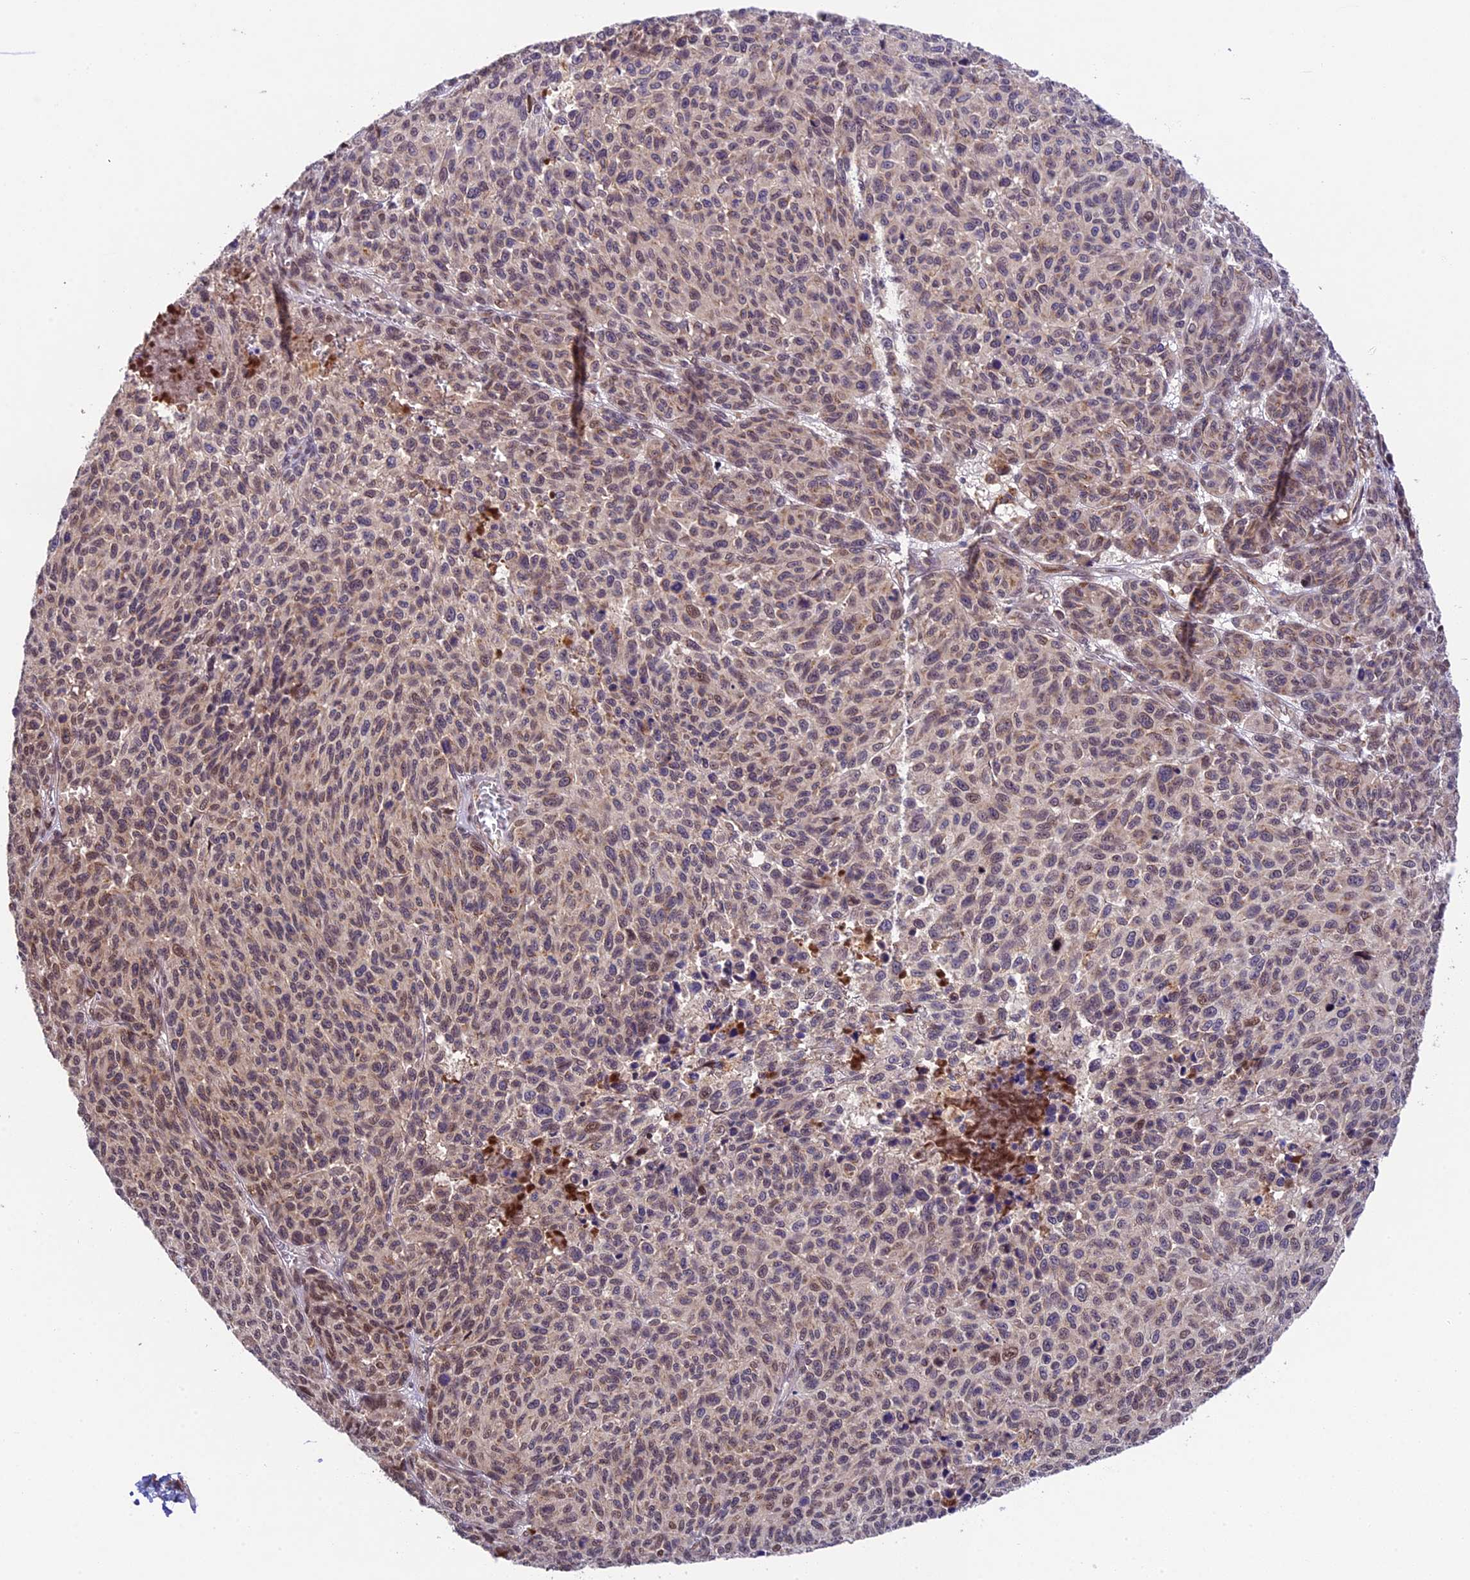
{"staining": {"intensity": "weak", "quantity": ">75%", "location": "cytoplasmic/membranous,nuclear"}, "tissue": "melanoma", "cell_type": "Tumor cells", "image_type": "cancer", "snomed": [{"axis": "morphology", "description": "Malignant melanoma, NOS"}, {"axis": "topography", "description": "Skin"}], "caption": "There is low levels of weak cytoplasmic/membranous and nuclear staining in tumor cells of malignant melanoma, as demonstrated by immunohistochemical staining (brown color).", "gene": "CCSER1", "patient": {"sex": "male", "age": 49}}